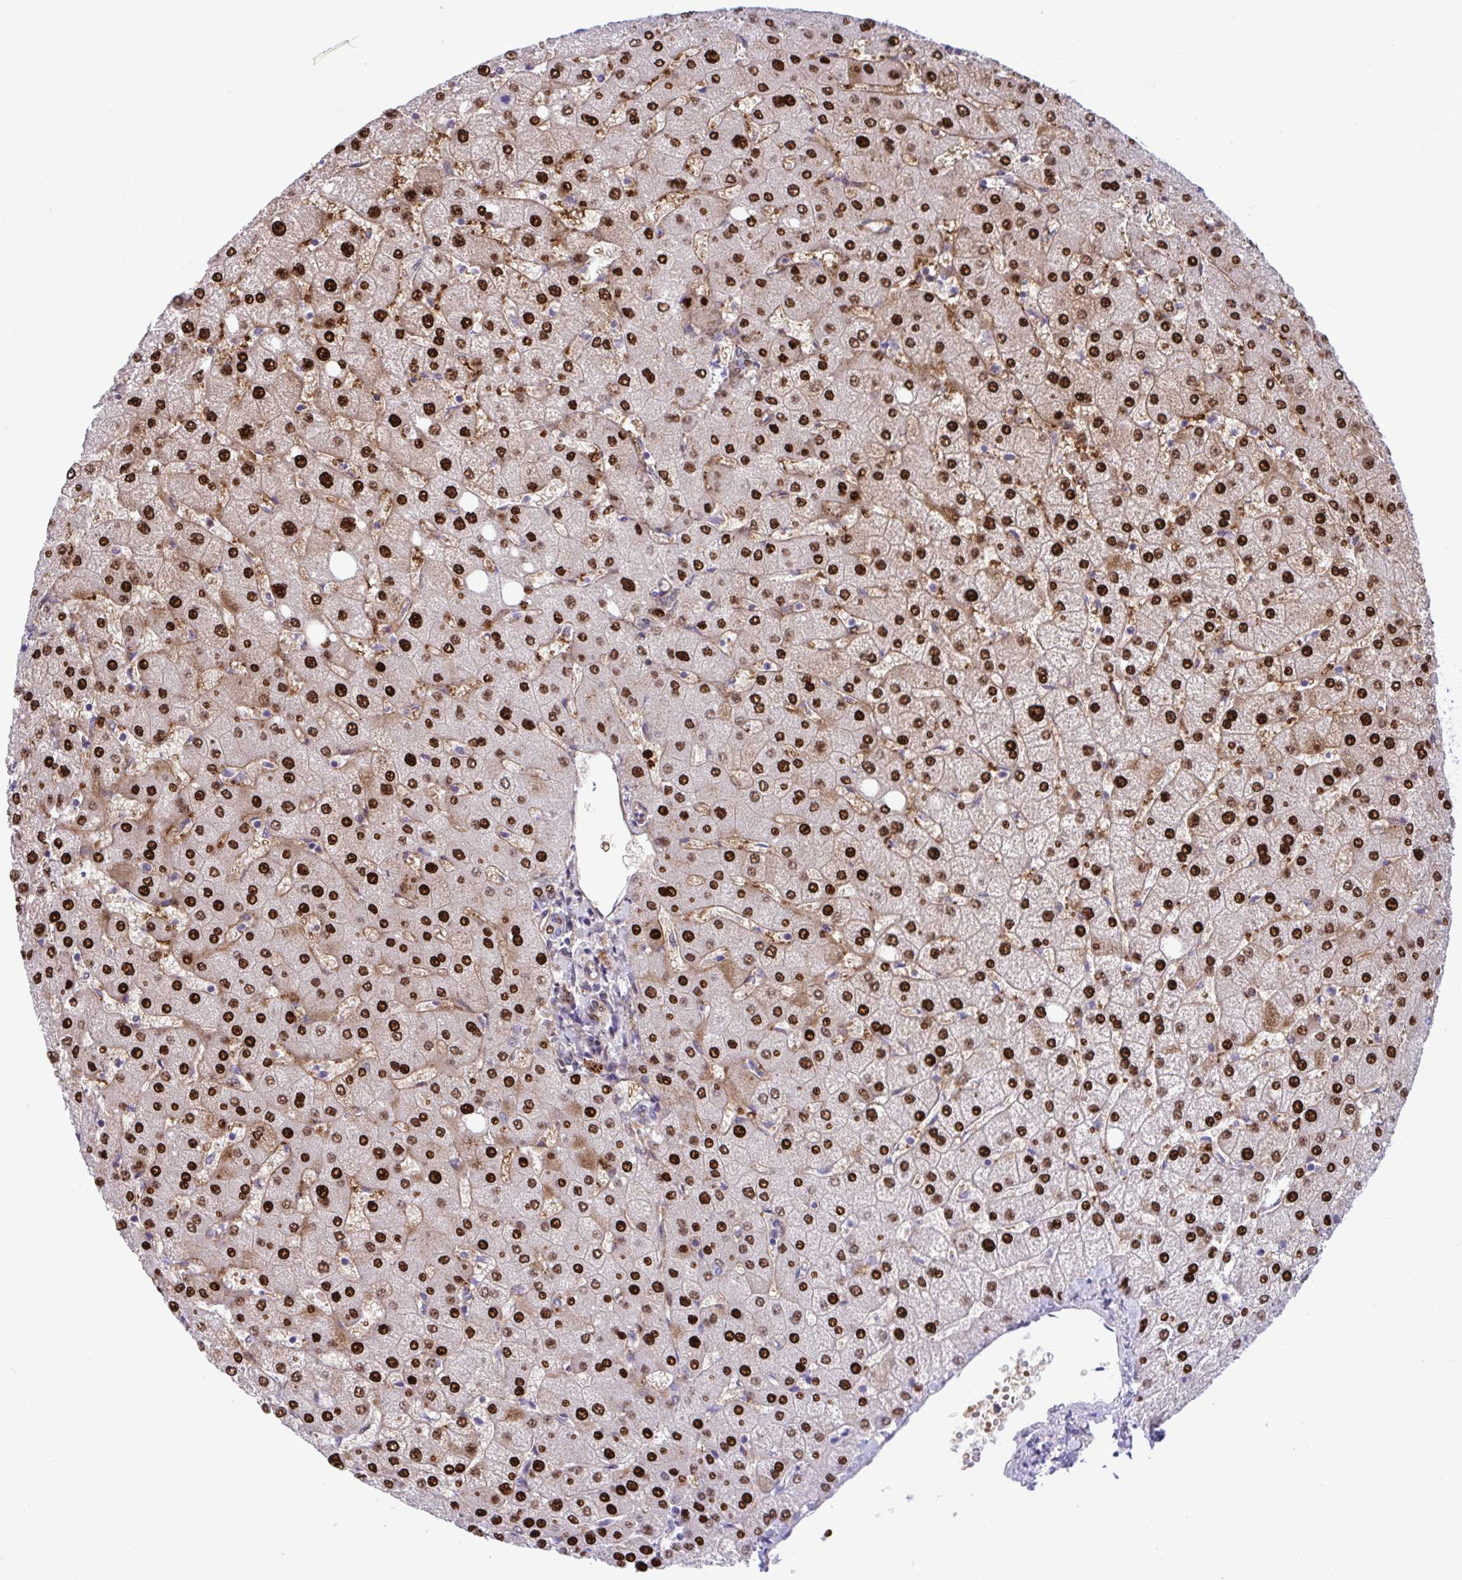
{"staining": {"intensity": "negative", "quantity": "none", "location": "none"}, "tissue": "liver", "cell_type": "Cholangiocytes", "image_type": "normal", "snomed": [{"axis": "morphology", "description": "Normal tissue, NOS"}, {"axis": "topography", "description": "Liver"}], "caption": "Immunohistochemistry of normal liver displays no expression in cholangiocytes.", "gene": "ISL1", "patient": {"sex": "female", "age": 54}}